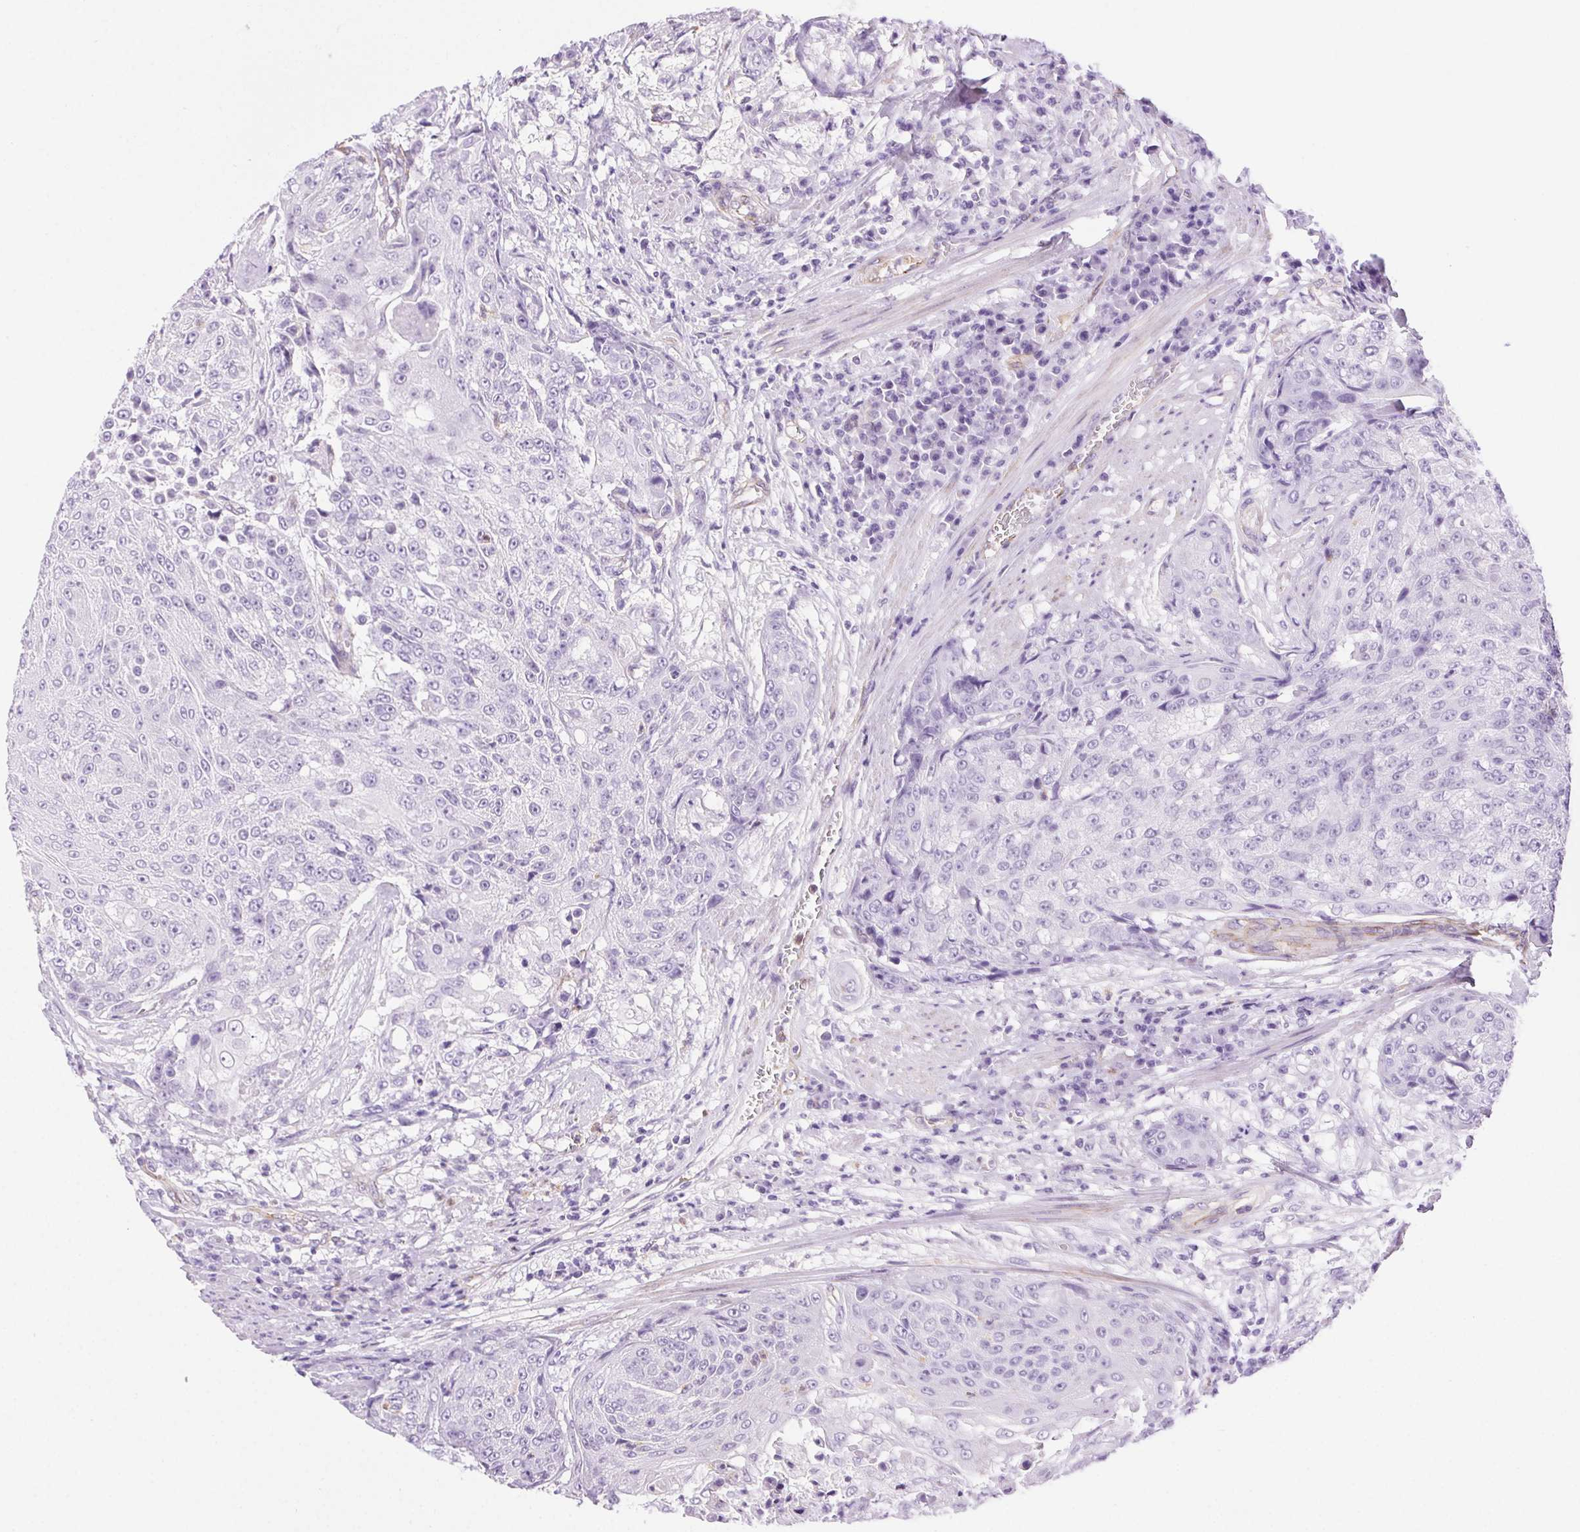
{"staining": {"intensity": "negative", "quantity": "none", "location": "none"}, "tissue": "urothelial cancer", "cell_type": "Tumor cells", "image_type": "cancer", "snomed": [{"axis": "morphology", "description": "Urothelial carcinoma, High grade"}, {"axis": "topography", "description": "Urinary bladder"}], "caption": "The immunohistochemistry micrograph has no significant staining in tumor cells of urothelial cancer tissue.", "gene": "SHCBP1L", "patient": {"sex": "female", "age": 63}}